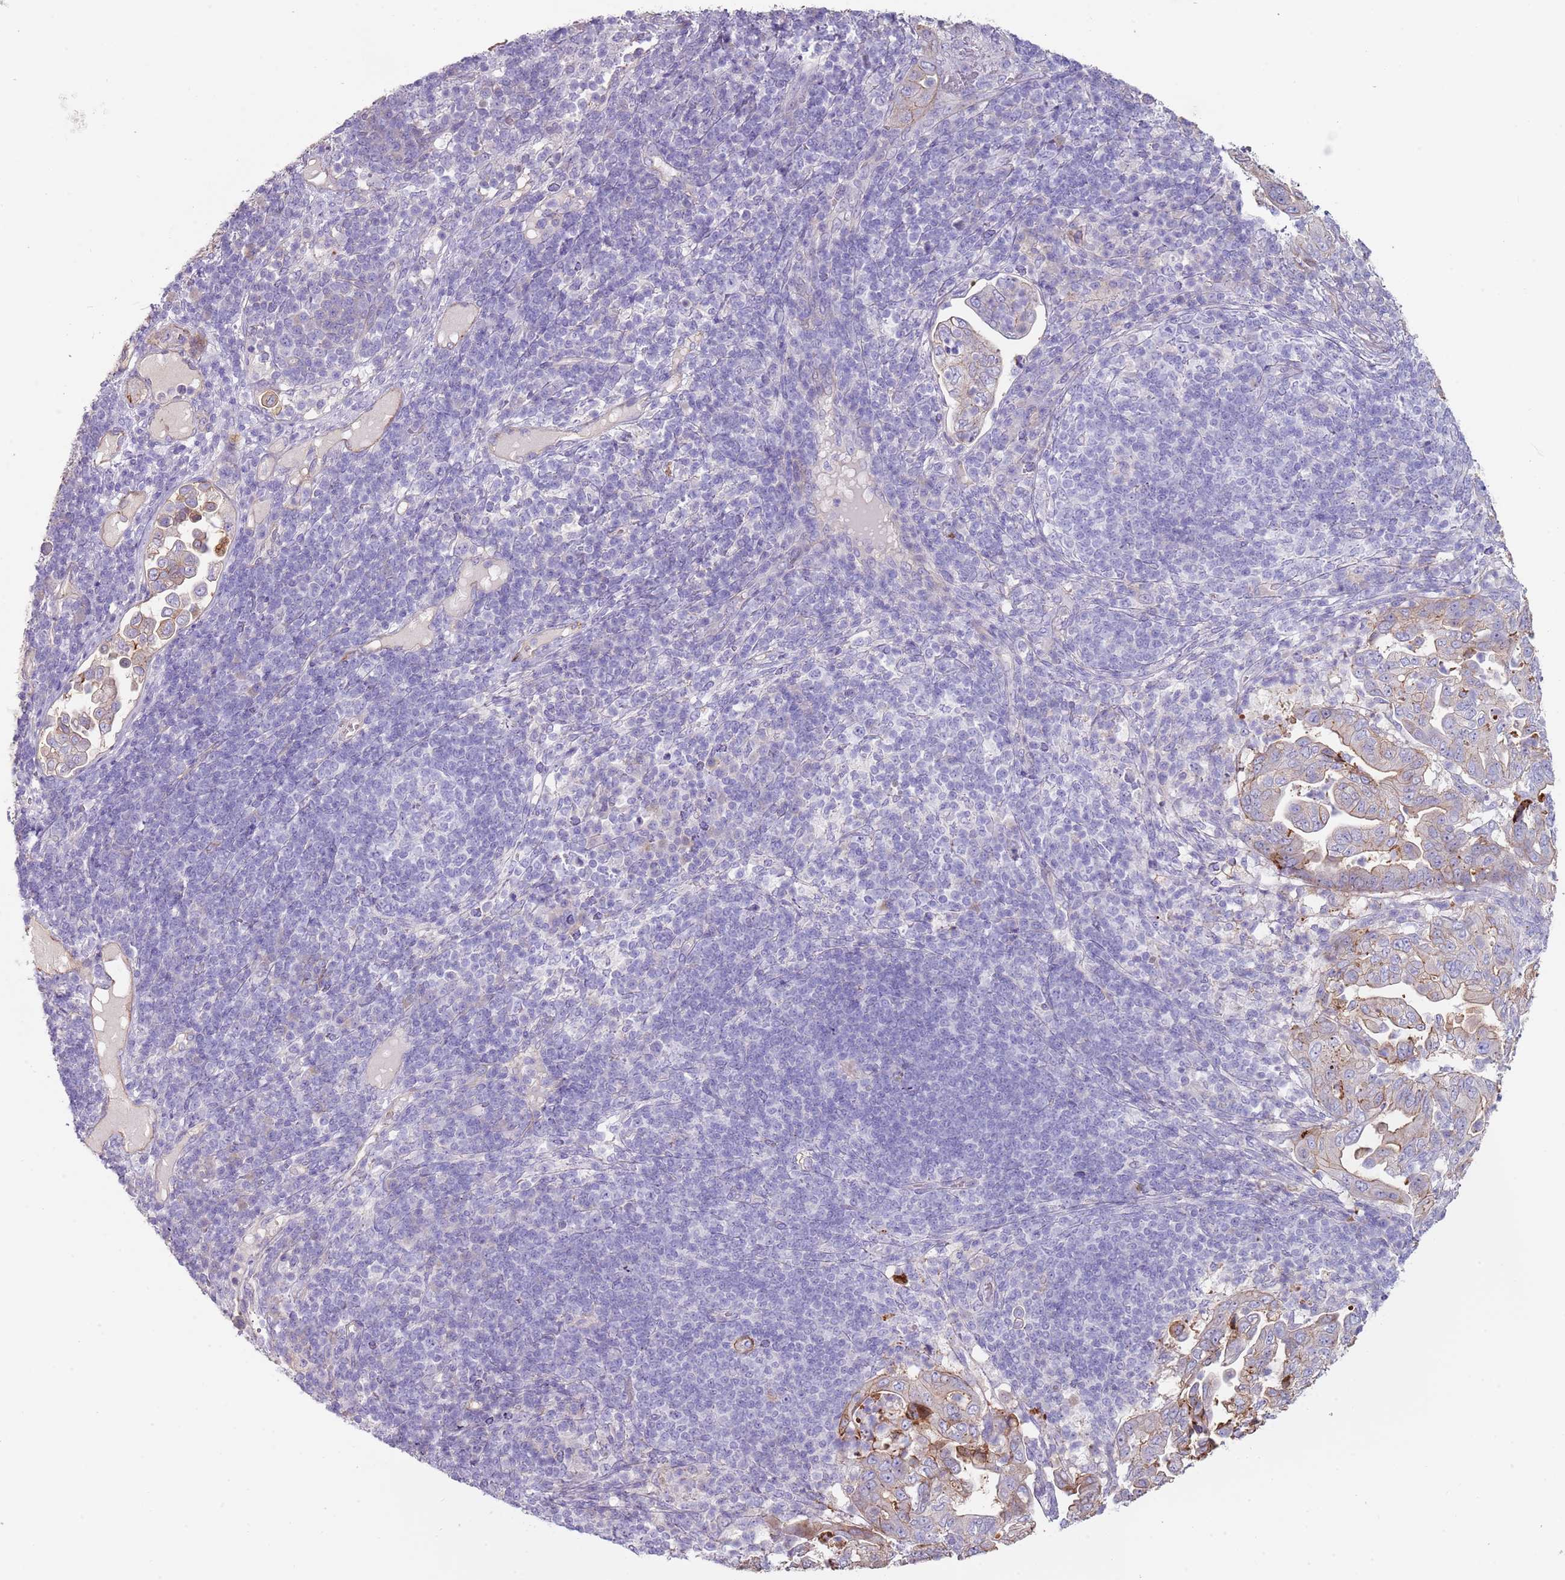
{"staining": {"intensity": "negative", "quantity": "none", "location": "none"}, "tissue": "pancreatic cancer", "cell_type": "Tumor cells", "image_type": "cancer", "snomed": [{"axis": "morphology", "description": "Normal tissue, NOS"}, {"axis": "morphology", "description": "Adenocarcinoma, NOS"}, {"axis": "topography", "description": "Lymph node"}, {"axis": "topography", "description": "Pancreas"}], "caption": "Image shows no protein positivity in tumor cells of pancreatic cancer tissue. (DAB (3,3'-diaminobenzidine) immunohistochemistry, high magnification).", "gene": "NBPF3", "patient": {"sex": "female", "age": 67}}